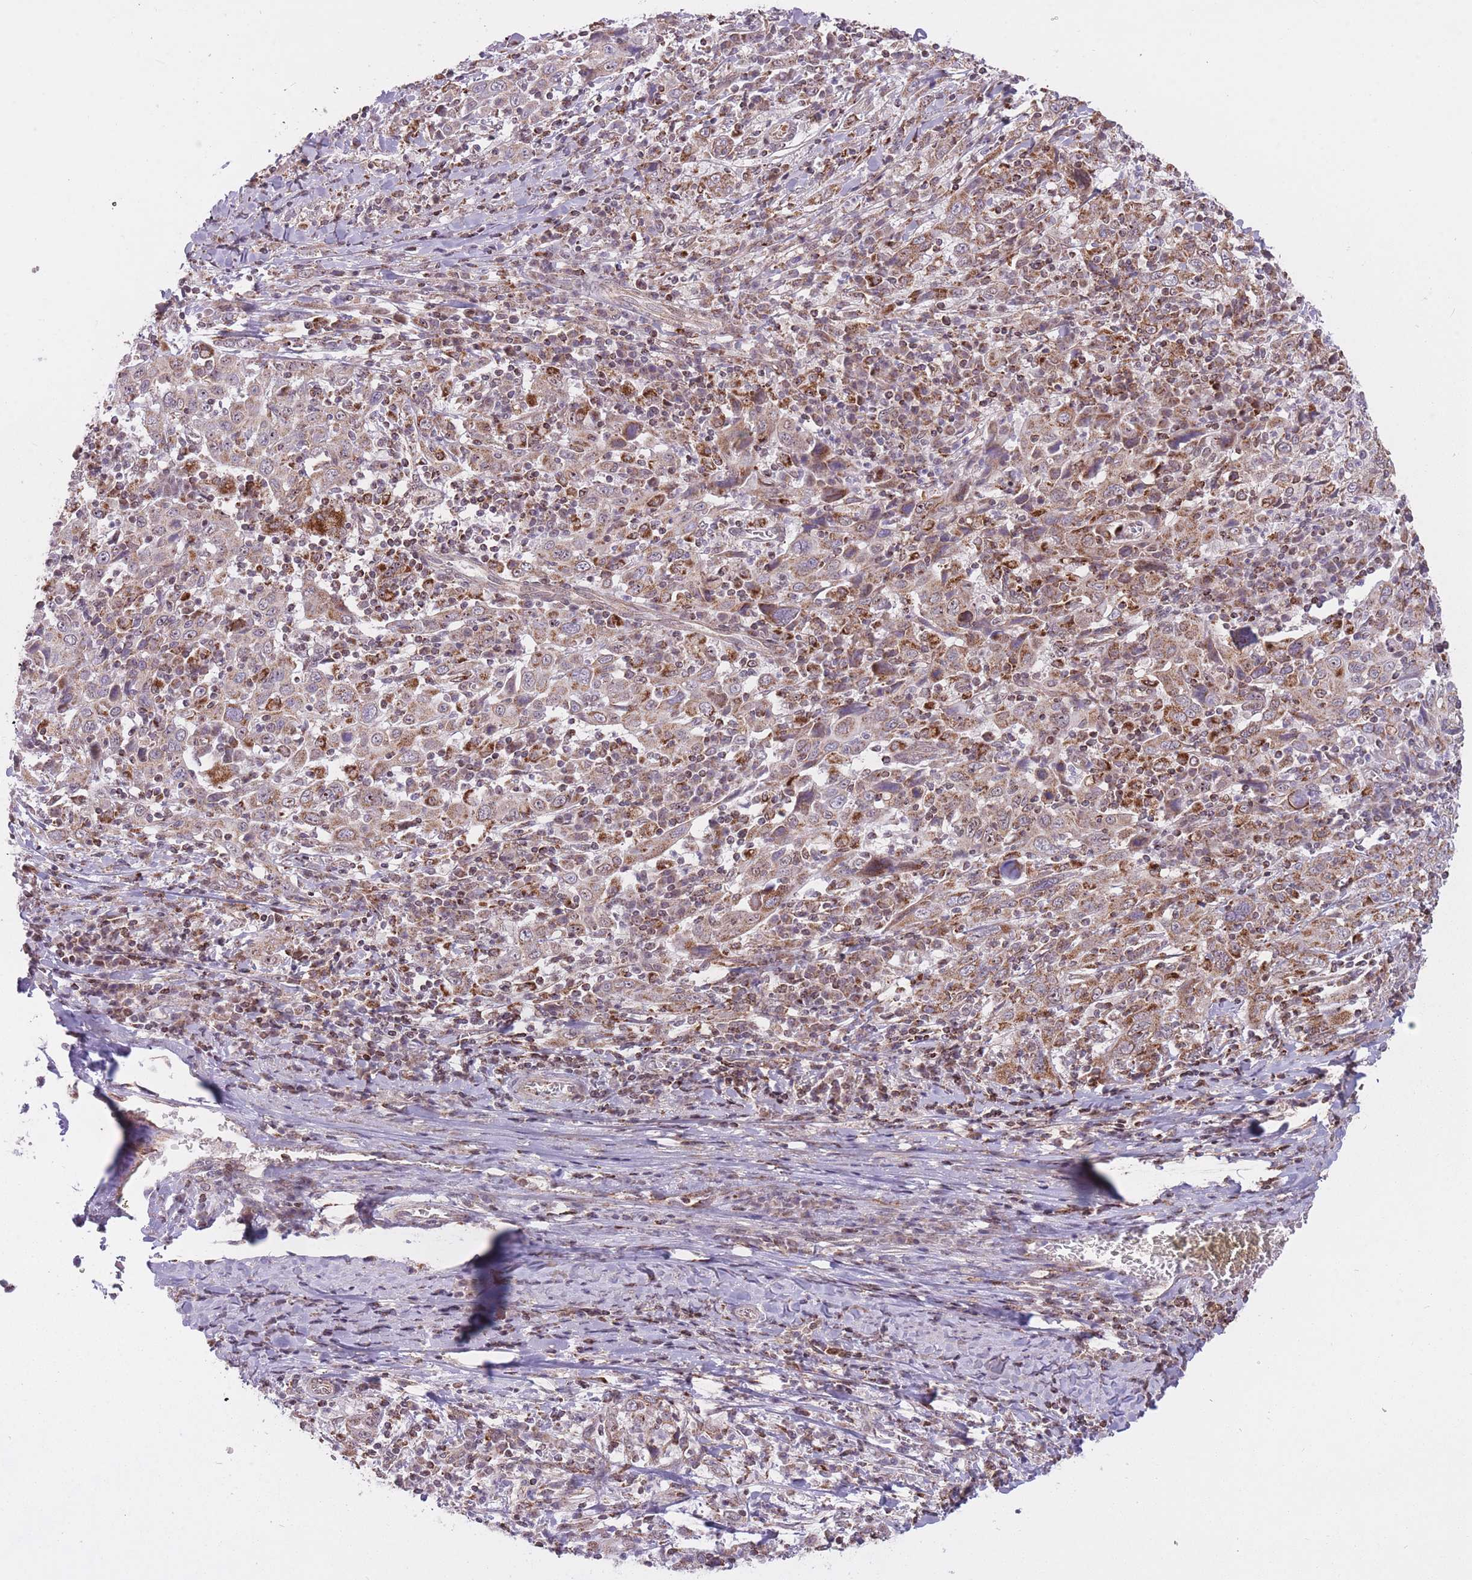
{"staining": {"intensity": "moderate", "quantity": ">75%", "location": "cytoplasmic/membranous"}, "tissue": "cervical cancer", "cell_type": "Tumor cells", "image_type": "cancer", "snomed": [{"axis": "morphology", "description": "Squamous cell carcinoma, NOS"}, {"axis": "topography", "description": "Cervix"}], "caption": "Protein staining of cervical cancer tissue demonstrates moderate cytoplasmic/membranous staining in about >75% of tumor cells.", "gene": "DPYSL4", "patient": {"sex": "female", "age": 46}}